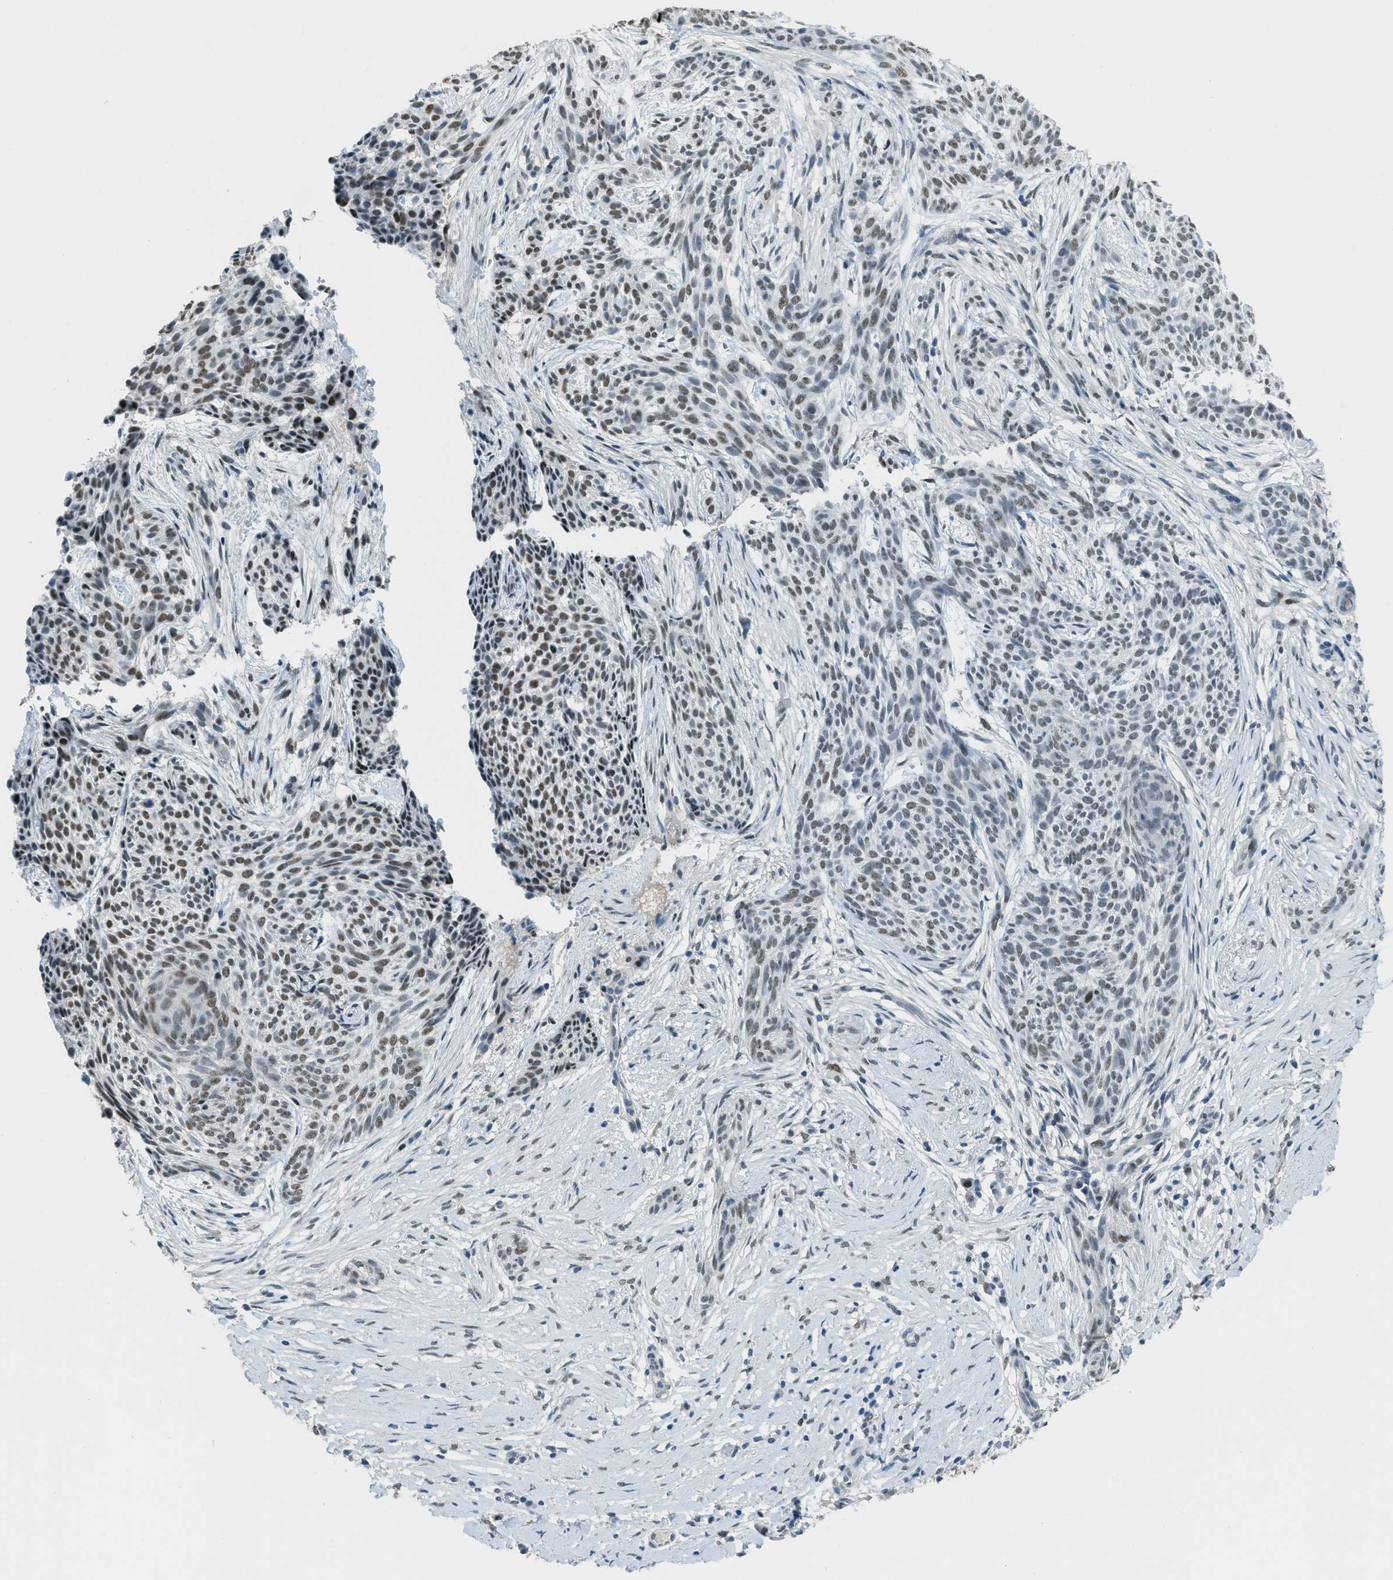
{"staining": {"intensity": "moderate", "quantity": ">75%", "location": "nuclear"}, "tissue": "skin cancer", "cell_type": "Tumor cells", "image_type": "cancer", "snomed": [{"axis": "morphology", "description": "Basal cell carcinoma"}, {"axis": "topography", "description": "Skin"}], "caption": "Human skin cancer stained with a protein marker displays moderate staining in tumor cells.", "gene": "TTC13", "patient": {"sex": "female", "age": 59}}